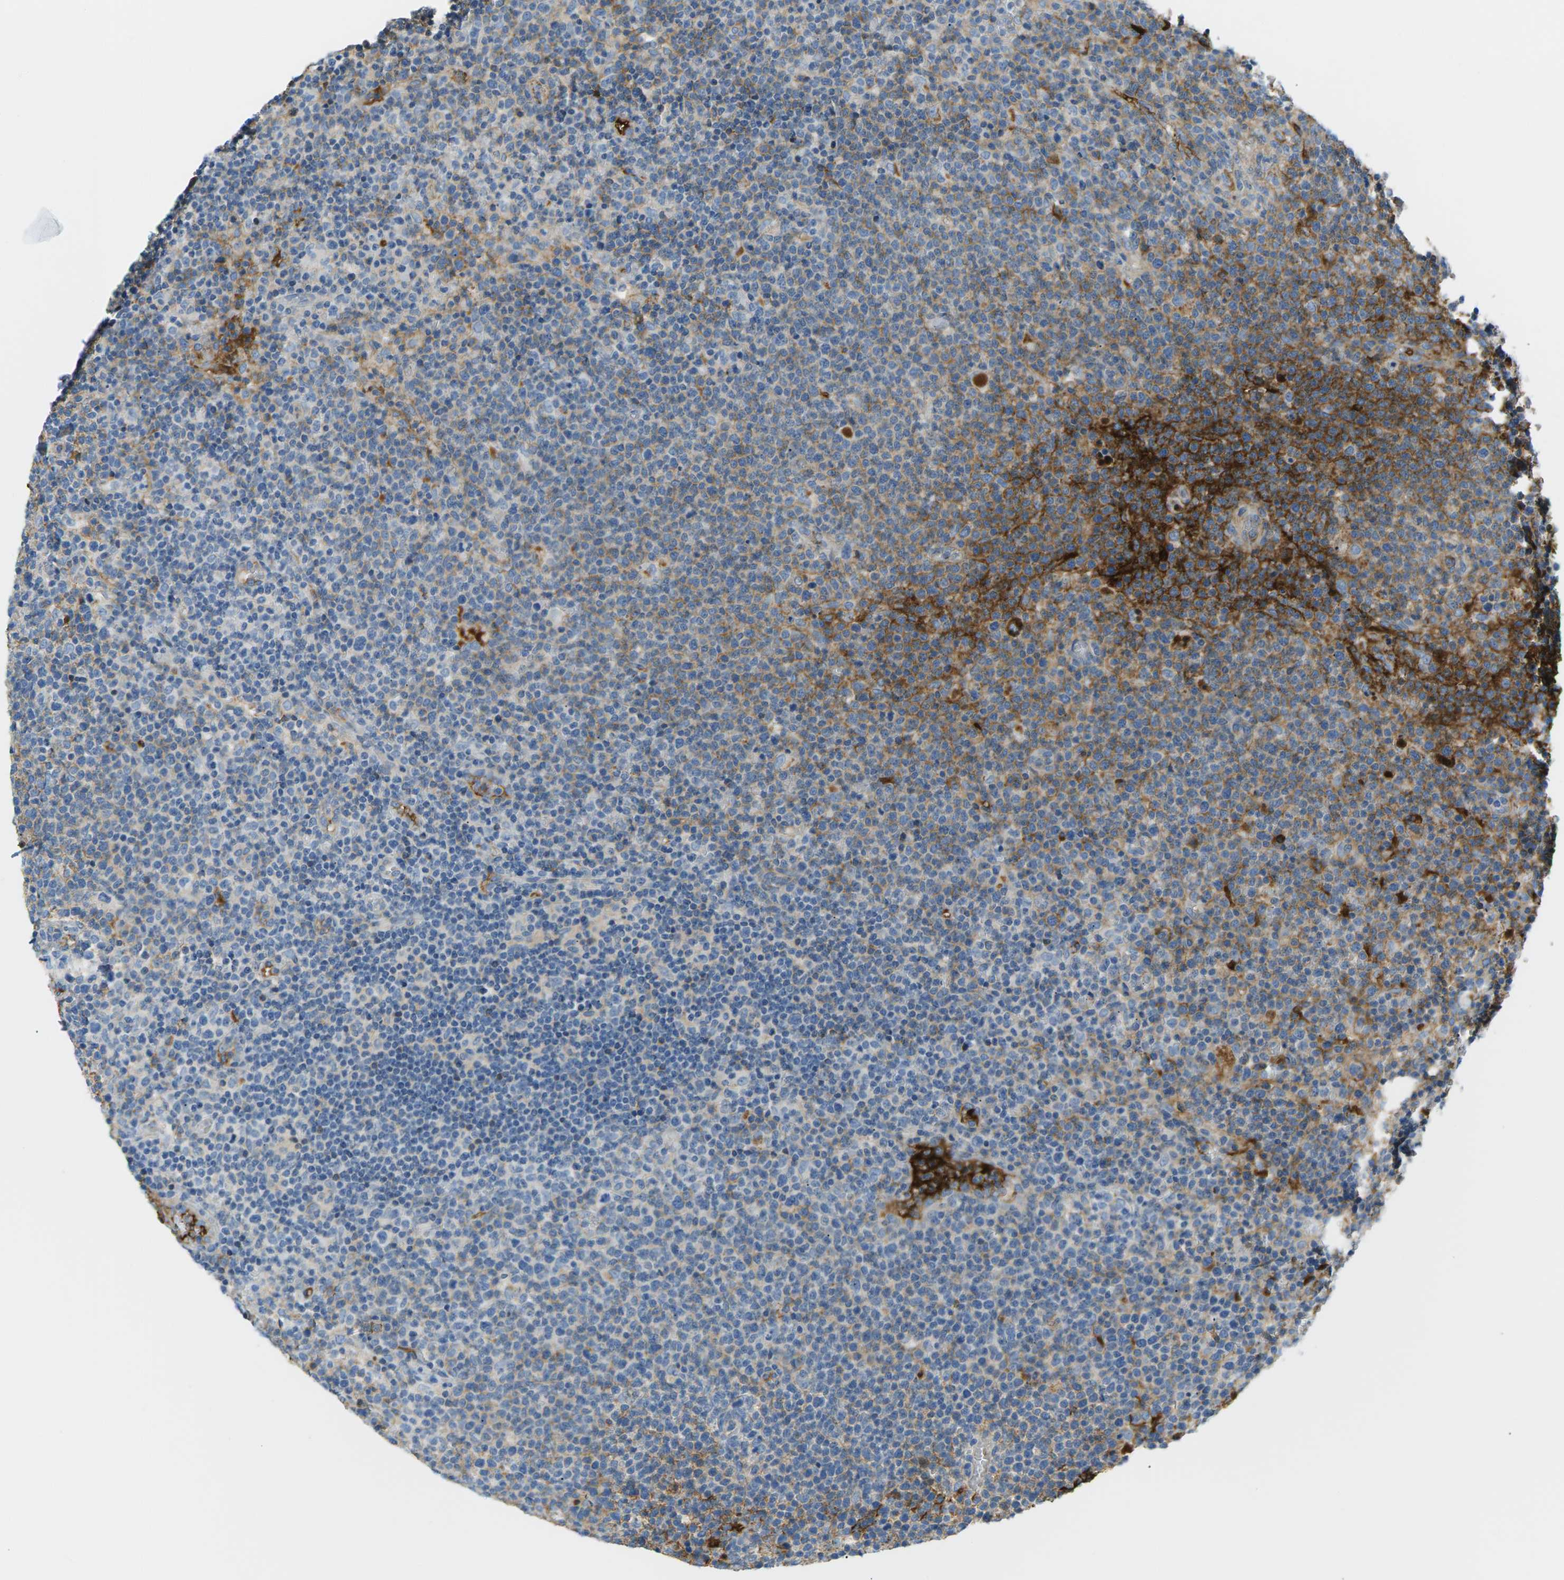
{"staining": {"intensity": "moderate", "quantity": "<25%", "location": "cytoplasmic/membranous"}, "tissue": "lymphoma", "cell_type": "Tumor cells", "image_type": "cancer", "snomed": [{"axis": "morphology", "description": "Malignant lymphoma, non-Hodgkin's type, High grade"}, {"axis": "topography", "description": "Lymph node"}], "caption": "Moderate cytoplasmic/membranous staining for a protein is present in about <25% of tumor cells of high-grade malignant lymphoma, non-Hodgkin's type using immunohistochemistry.", "gene": "CFI", "patient": {"sex": "male", "age": 61}}